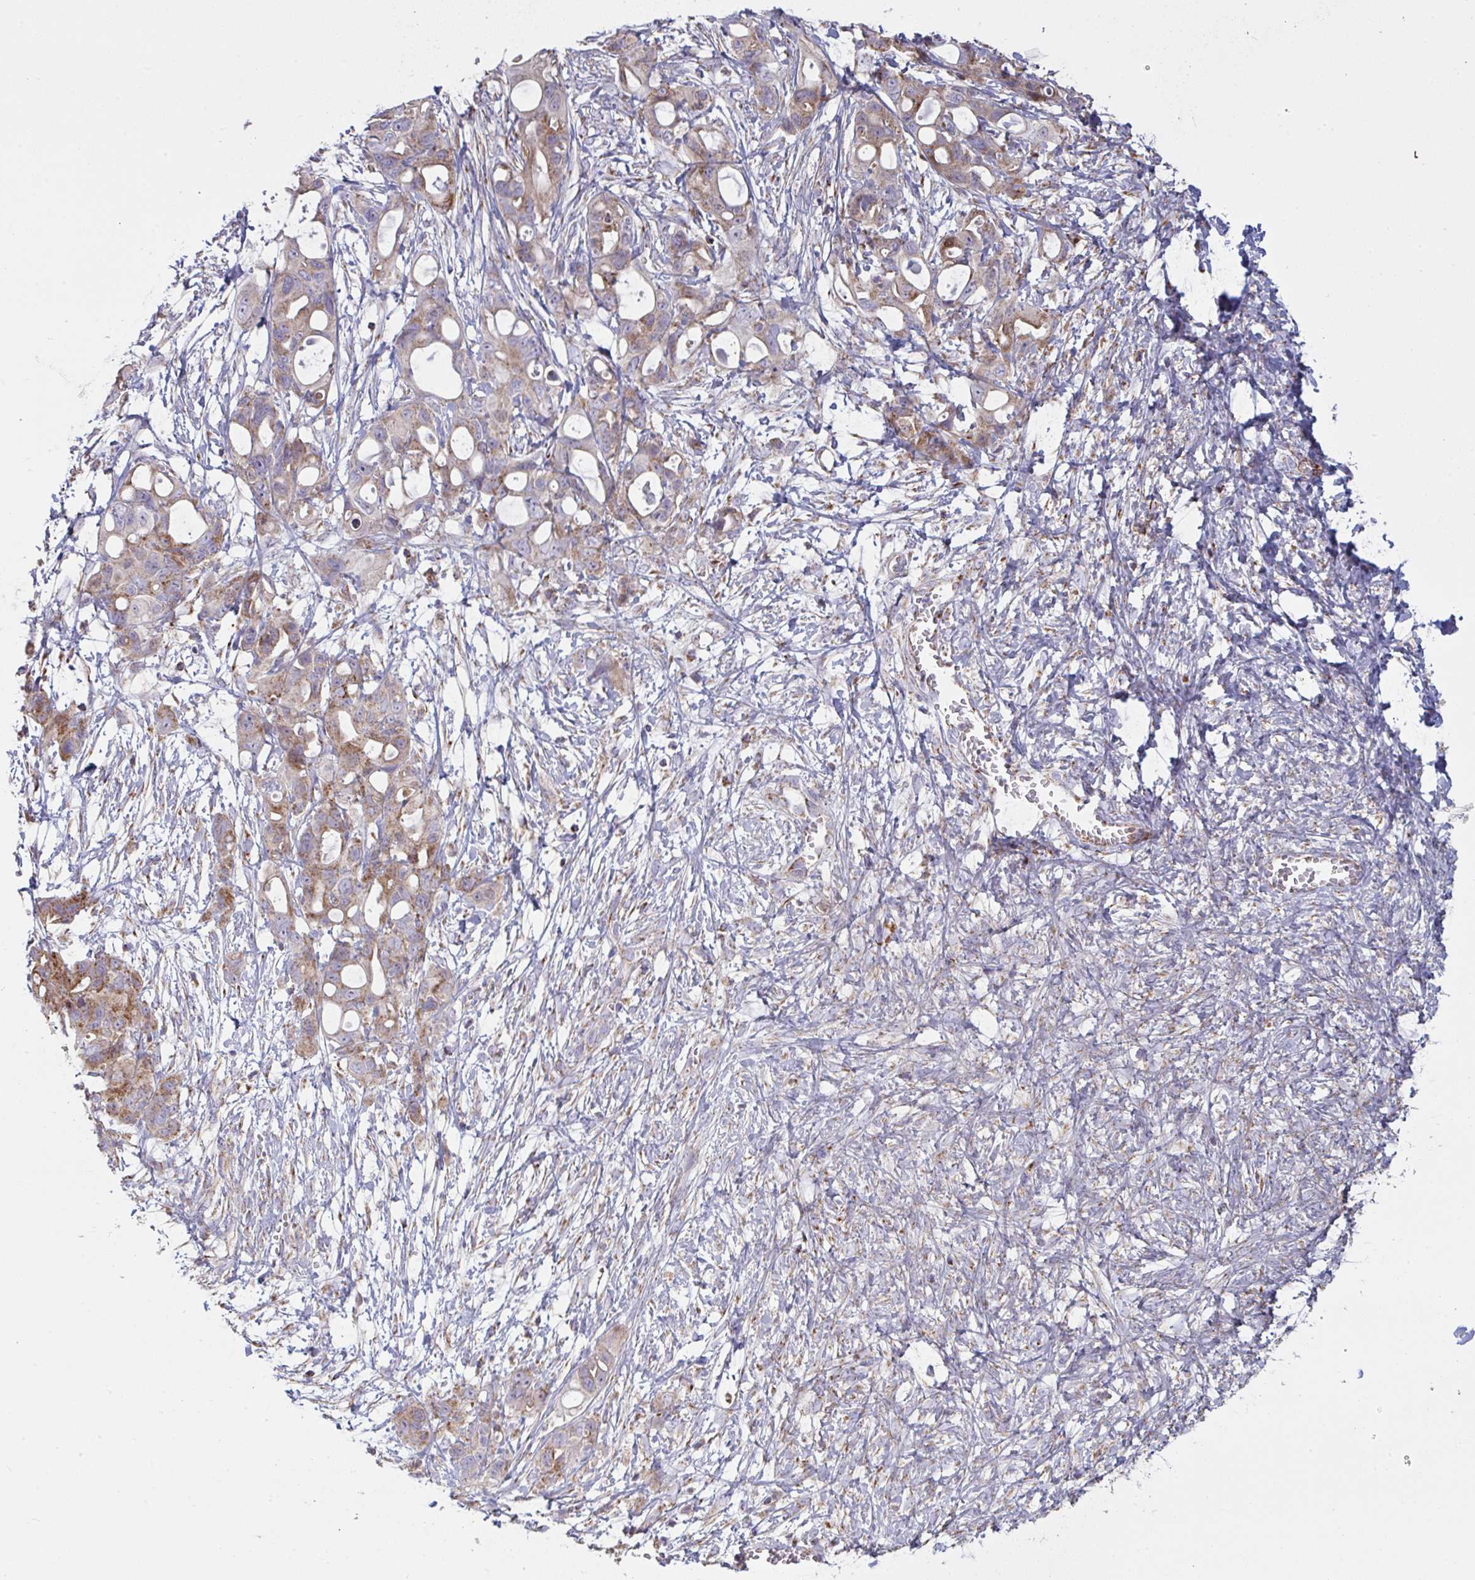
{"staining": {"intensity": "moderate", "quantity": "25%-75%", "location": "cytoplasmic/membranous"}, "tissue": "ovarian cancer", "cell_type": "Tumor cells", "image_type": "cancer", "snomed": [{"axis": "morphology", "description": "Cystadenocarcinoma, mucinous, NOS"}, {"axis": "topography", "description": "Ovary"}], "caption": "Ovarian cancer was stained to show a protein in brown. There is medium levels of moderate cytoplasmic/membranous positivity in approximately 25%-75% of tumor cells.", "gene": "MICOS10", "patient": {"sex": "female", "age": 70}}